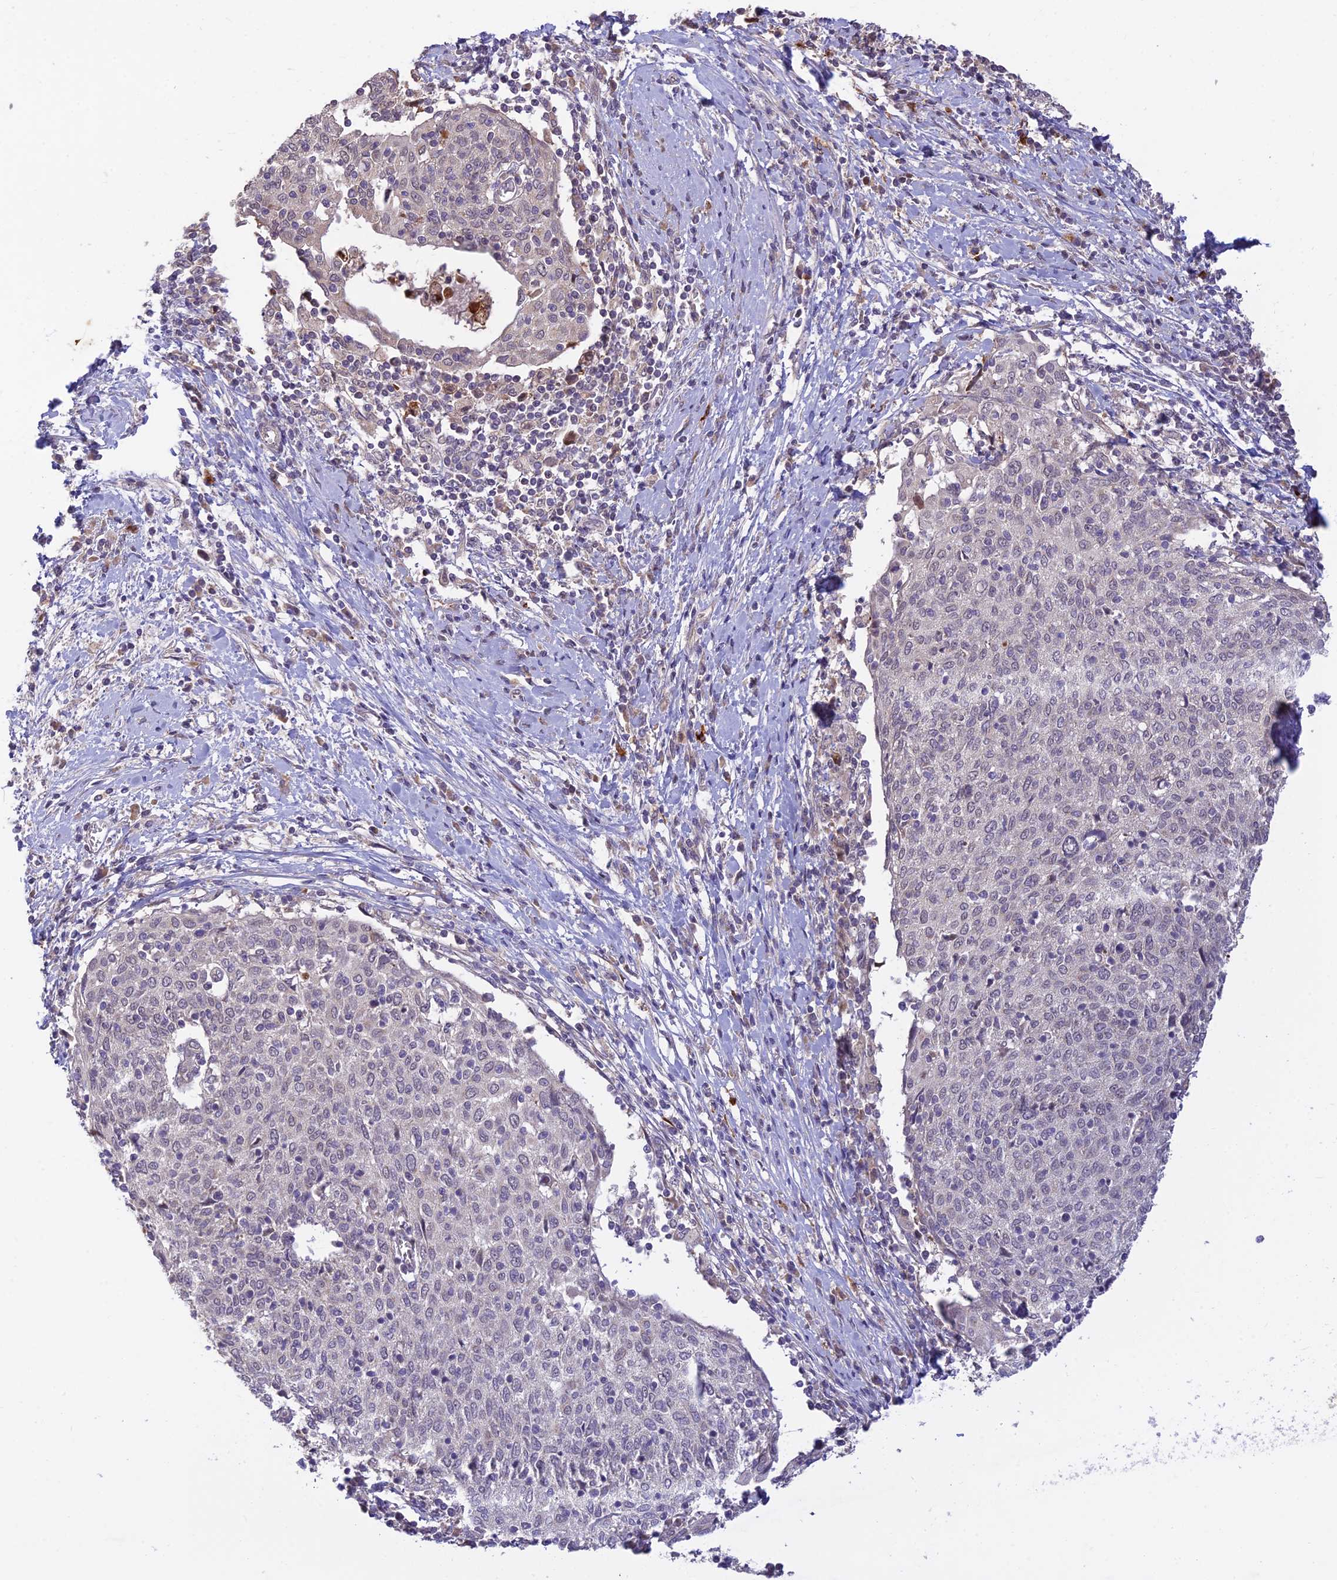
{"staining": {"intensity": "negative", "quantity": "none", "location": "none"}, "tissue": "cervical cancer", "cell_type": "Tumor cells", "image_type": "cancer", "snomed": [{"axis": "morphology", "description": "Squamous cell carcinoma, NOS"}, {"axis": "topography", "description": "Cervix"}], "caption": "High magnification brightfield microscopy of cervical squamous cell carcinoma stained with DAB (3,3'-diaminobenzidine) (brown) and counterstained with hematoxylin (blue): tumor cells show no significant positivity. (DAB IHC with hematoxylin counter stain).", "gene": "ASPDH", "patient": {"sex": "female", "age": 52}}